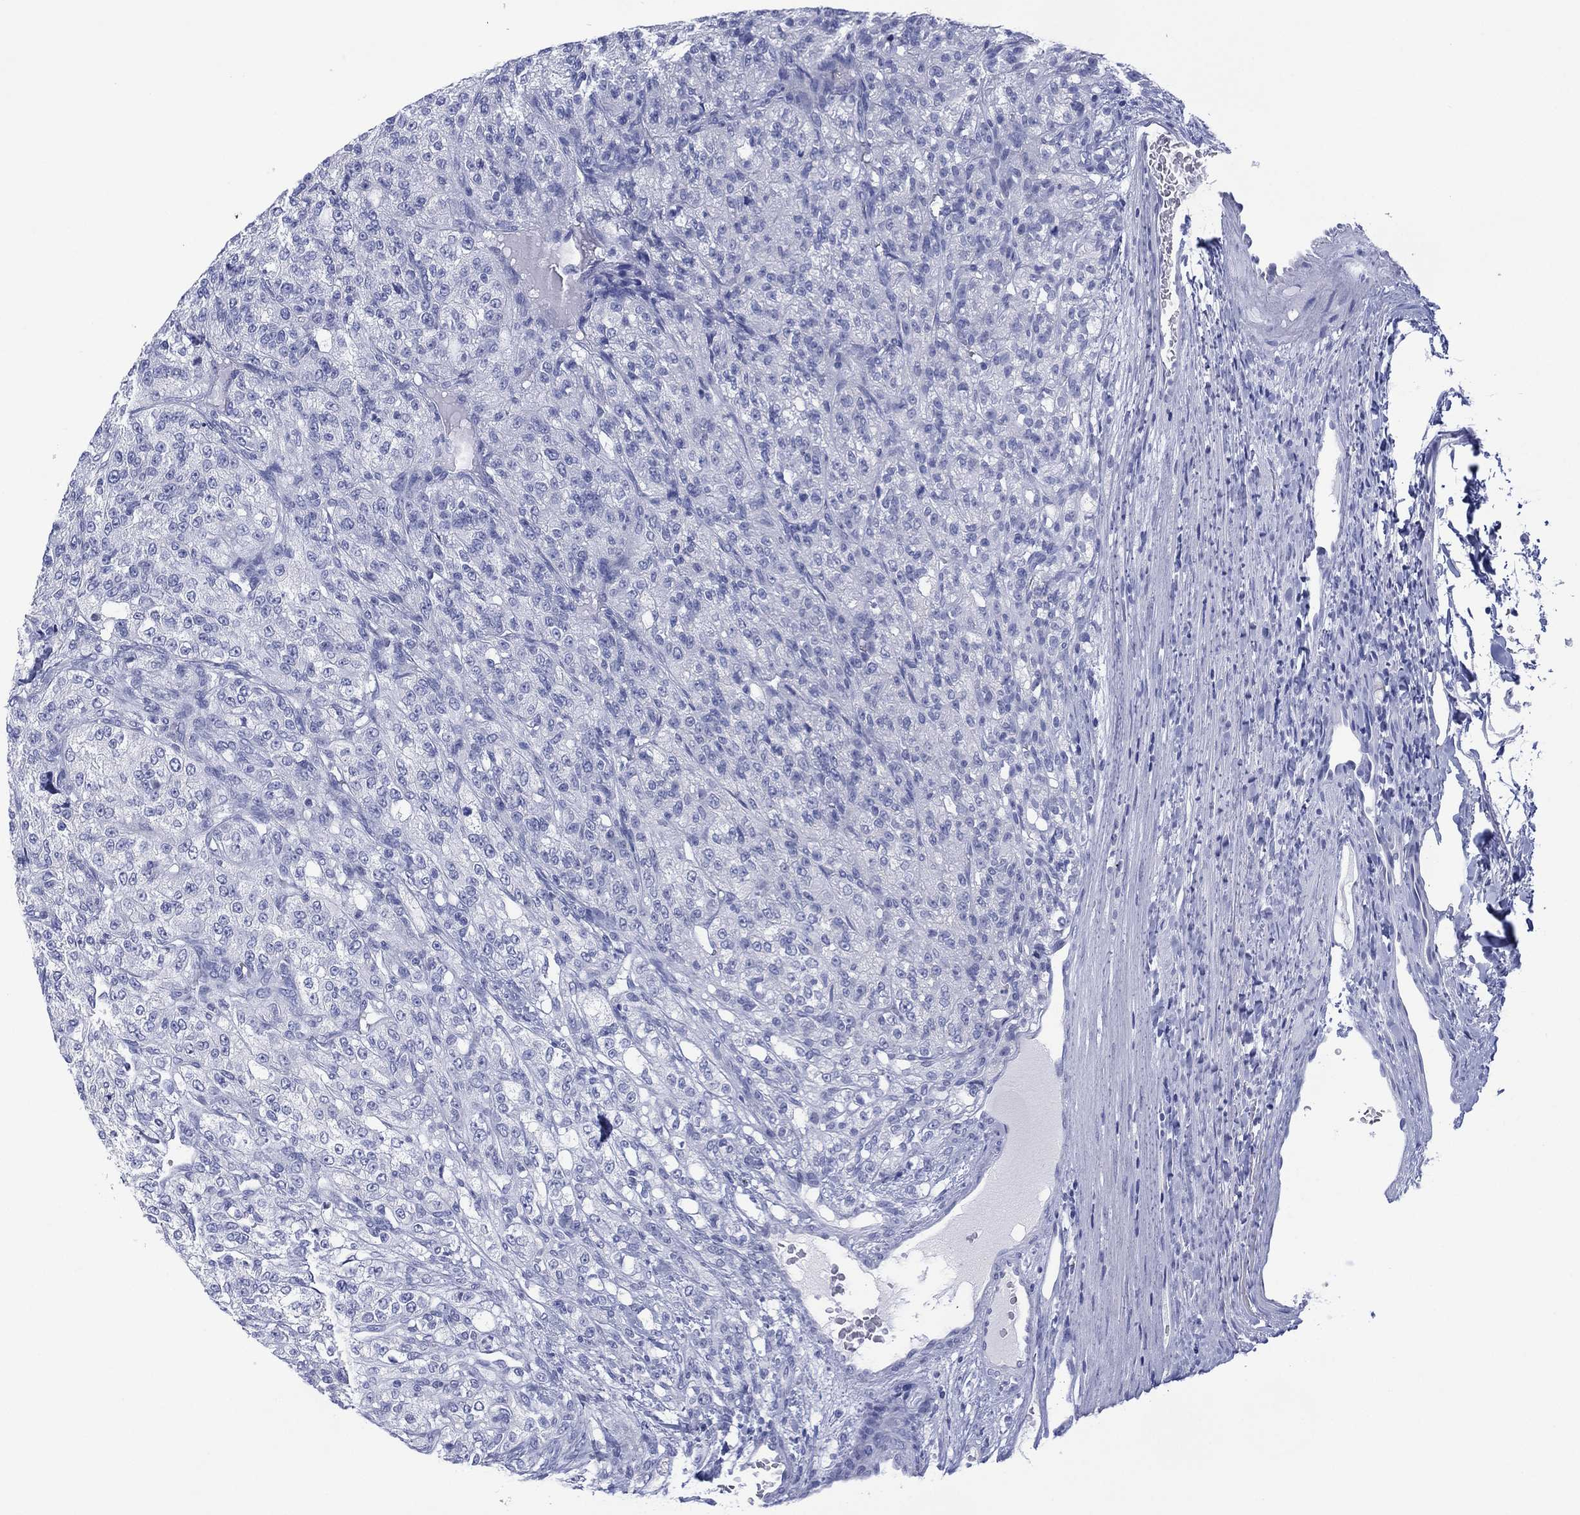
{"staining": {"intensity": "negative", "quantity": "none", "location": "none"}, "tissue": "renal cancer", "cell_type": "Tumor cells", "image_type": "cancer", "snomed": [{"axis": "morphology", "description": "Adenocarcinoma, NOS"}, {"axis": "topography", "description": "Kidney"}], "caption": "Immunohistochemistry micrograph of human adenocarcinoma (renal) stained for a protein (brown), which demonstrates no staining in tumor cells.", "gene": "DSG1", "patient": {"sex": "female", "age": 63}}